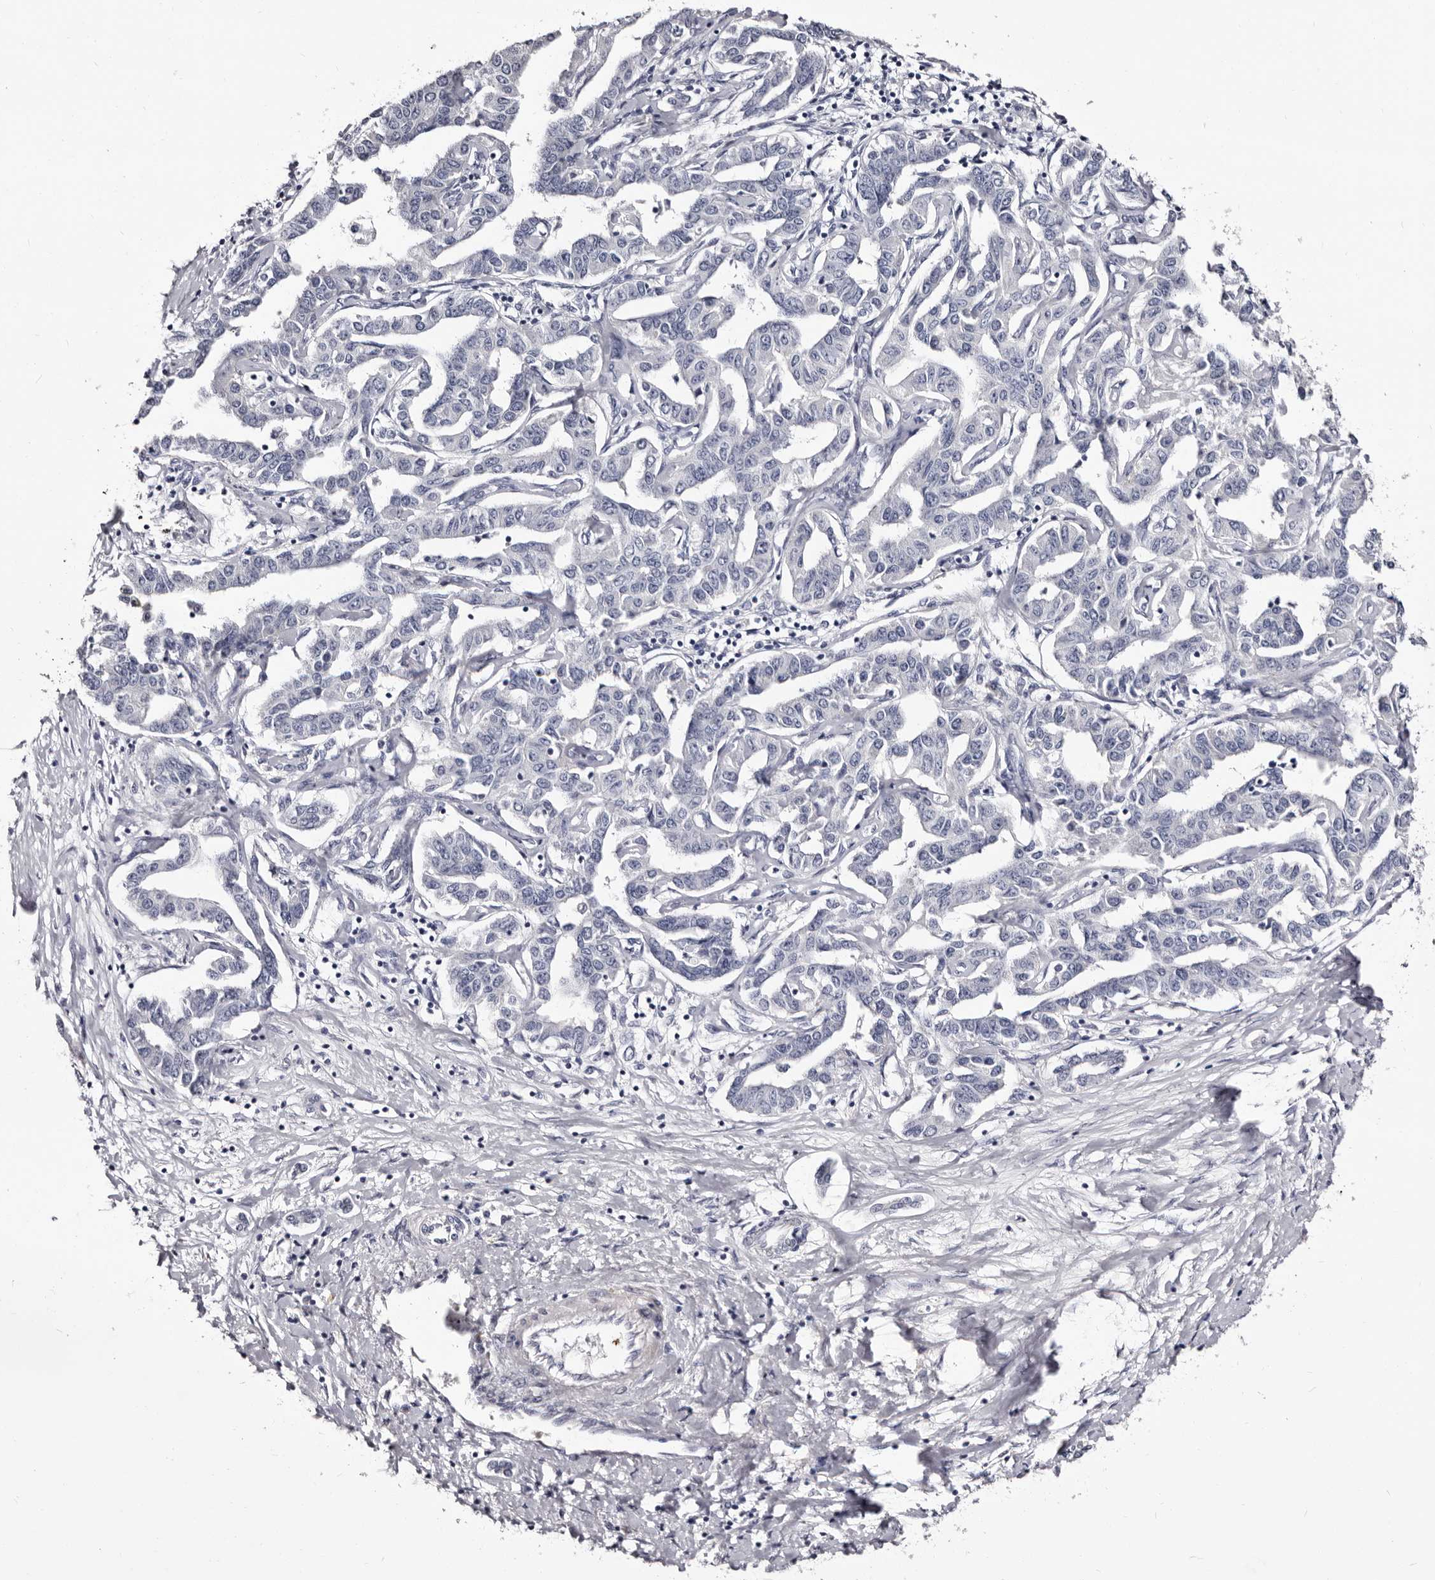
{"staining": {"intensity": "negative", "quantity": "none", "location": "none"}, "tissue": "liver cancer", "cell_type": "Tumor cells", "image_type": "cancer", "snomed": [{"axis": "morphology", "description": "Cholangiocarcinoma"}, {"axis": "topography", "description": "Liver"}], "caption": "High power microscopy micrograph of an immunohistochemistry photomicrograph of liver cancer (cholangiocarcinoma), revealing no significant staining in tumor cells.", "gene": "AUNIP", "patient": {"sex": "male", "age": 59}}